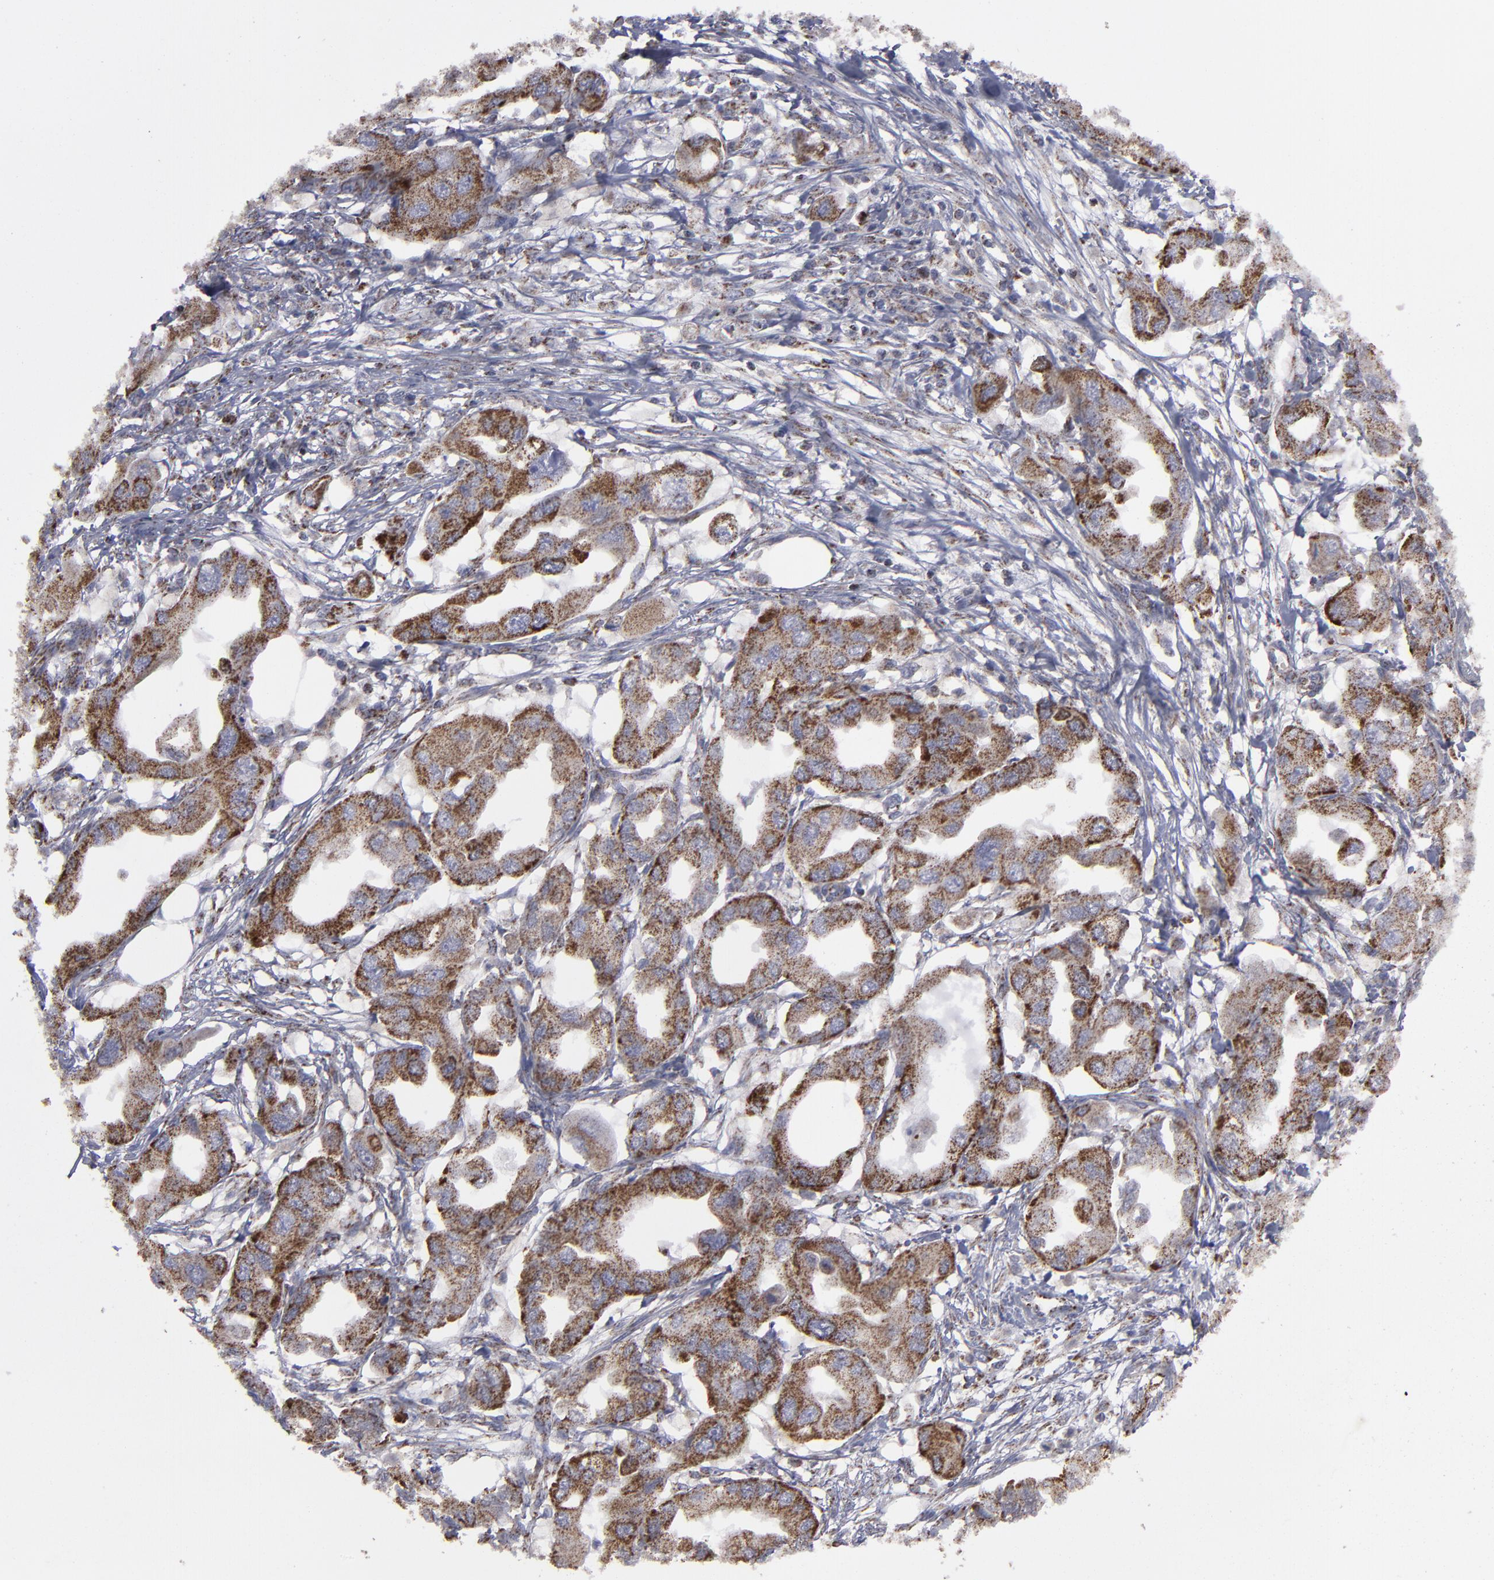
{"staining": {"intensity": "strong", "quantity": ">75%", "location": "cytoplasmic/membranous"}, "tissue": "endometrial cancer", "cell_type": "Tumor cells", "image_type": "cancer", "snomed": [{"axis": "morphology", "description": "Adenocarcinoma, NOS"}, {"axis": "topography", "description": "Endometrium"}], "caption": "Tumor cells demonstrate strong cytoplasmic/membranous staining in approximately >75% of cells in adenocarcinoma (endometrial).", "gene": "MYOM2", "patient": {"sex": "female", "age": 67}}